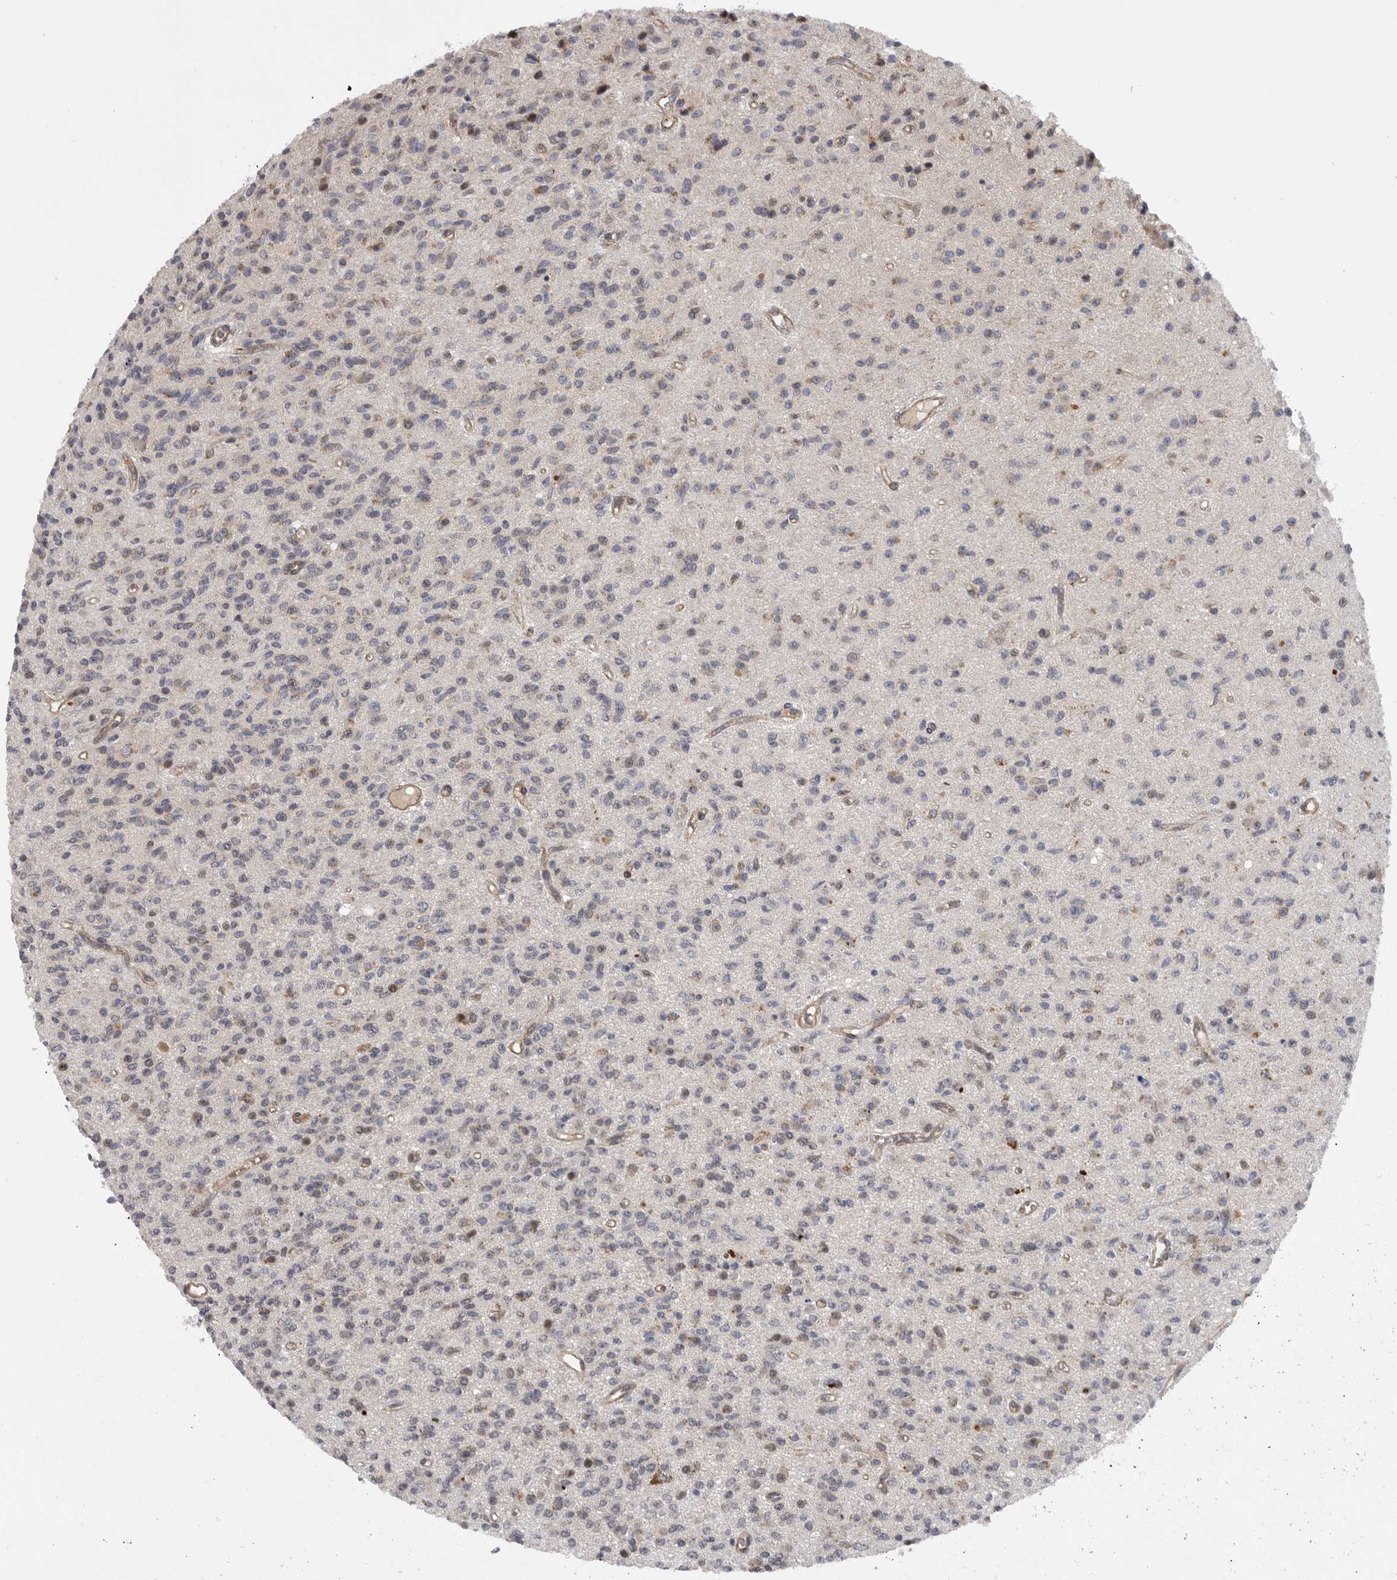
{"staining": {"intensity": "weak", "quantity": "<25%", "location": "cytoplasmic/membranous"}, "tissue": "glioma", "cell_type": "Tumor cells", "image_type": "cancer", "snomed": [{"axis": "morphology", "description": "Glioma, malignant, High grade"}, {"axis": "topography", "description": "Brain"}], "caption": "An image of glioma stained for a protein displays no brown staining in tumor cells.", "gene": "TMPRSS11F", "patient": {"sex": "male", "age": 34}}